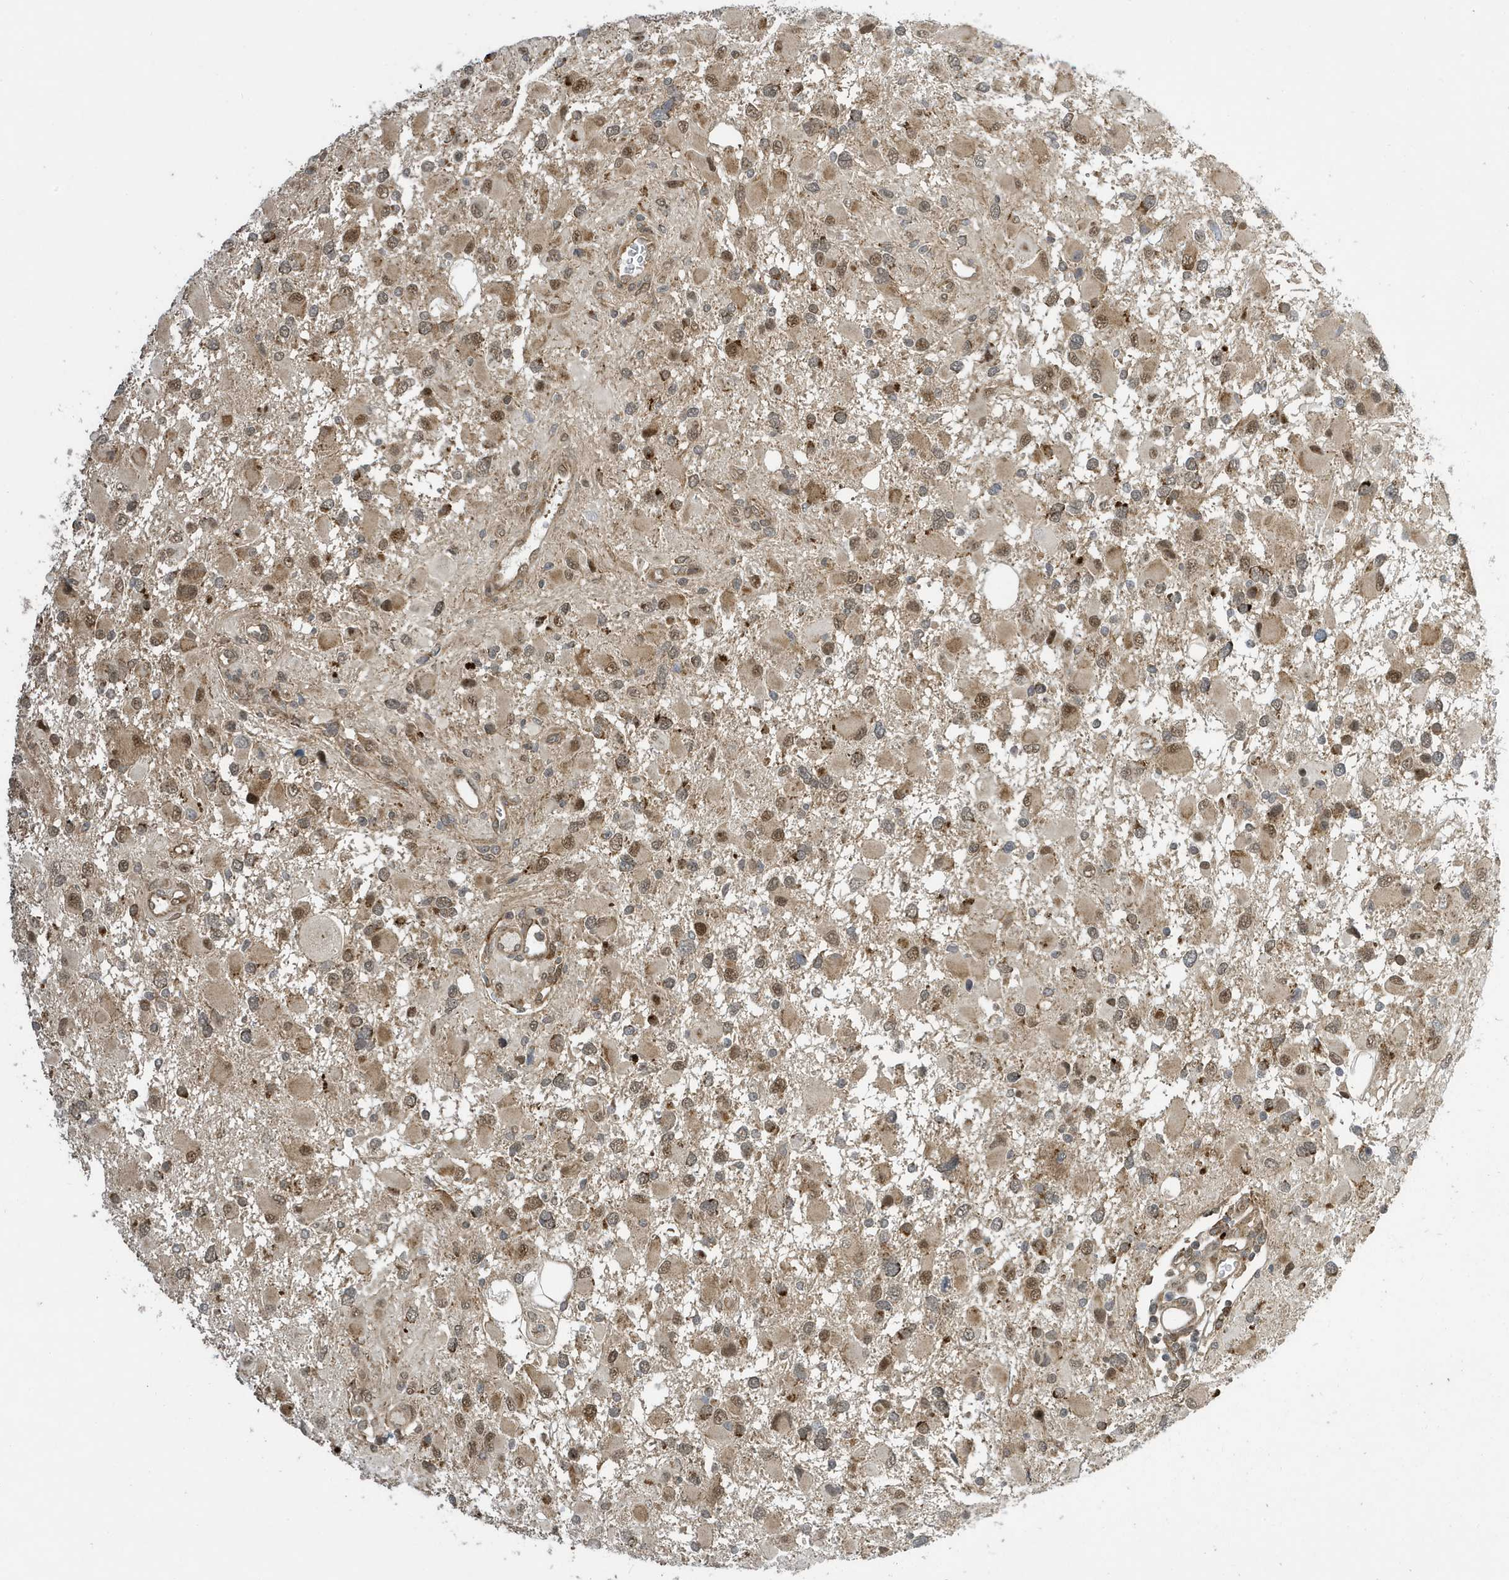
{"staining": {"intensity": "moderate", "quantity": "25%-75%", "location": "cytoplasmic/membranous,nuclear"}, "tissue": "glioma", "cell_type": "Tumor cells", "image_type": "cancer", "snomed": [{"axis": "morphology", "description": "Glioma, malignant, High grade"}, {"axis": "topography", "description": "Brain"}], "caption": "The histopathology image reveals a brown stain indicating the presence of a protein in the cytoplasmic/membranous and nuclear of tumor cells in glioma.", "gene": "NCOA7", "patient": {"sex": "male", "age": 53}}